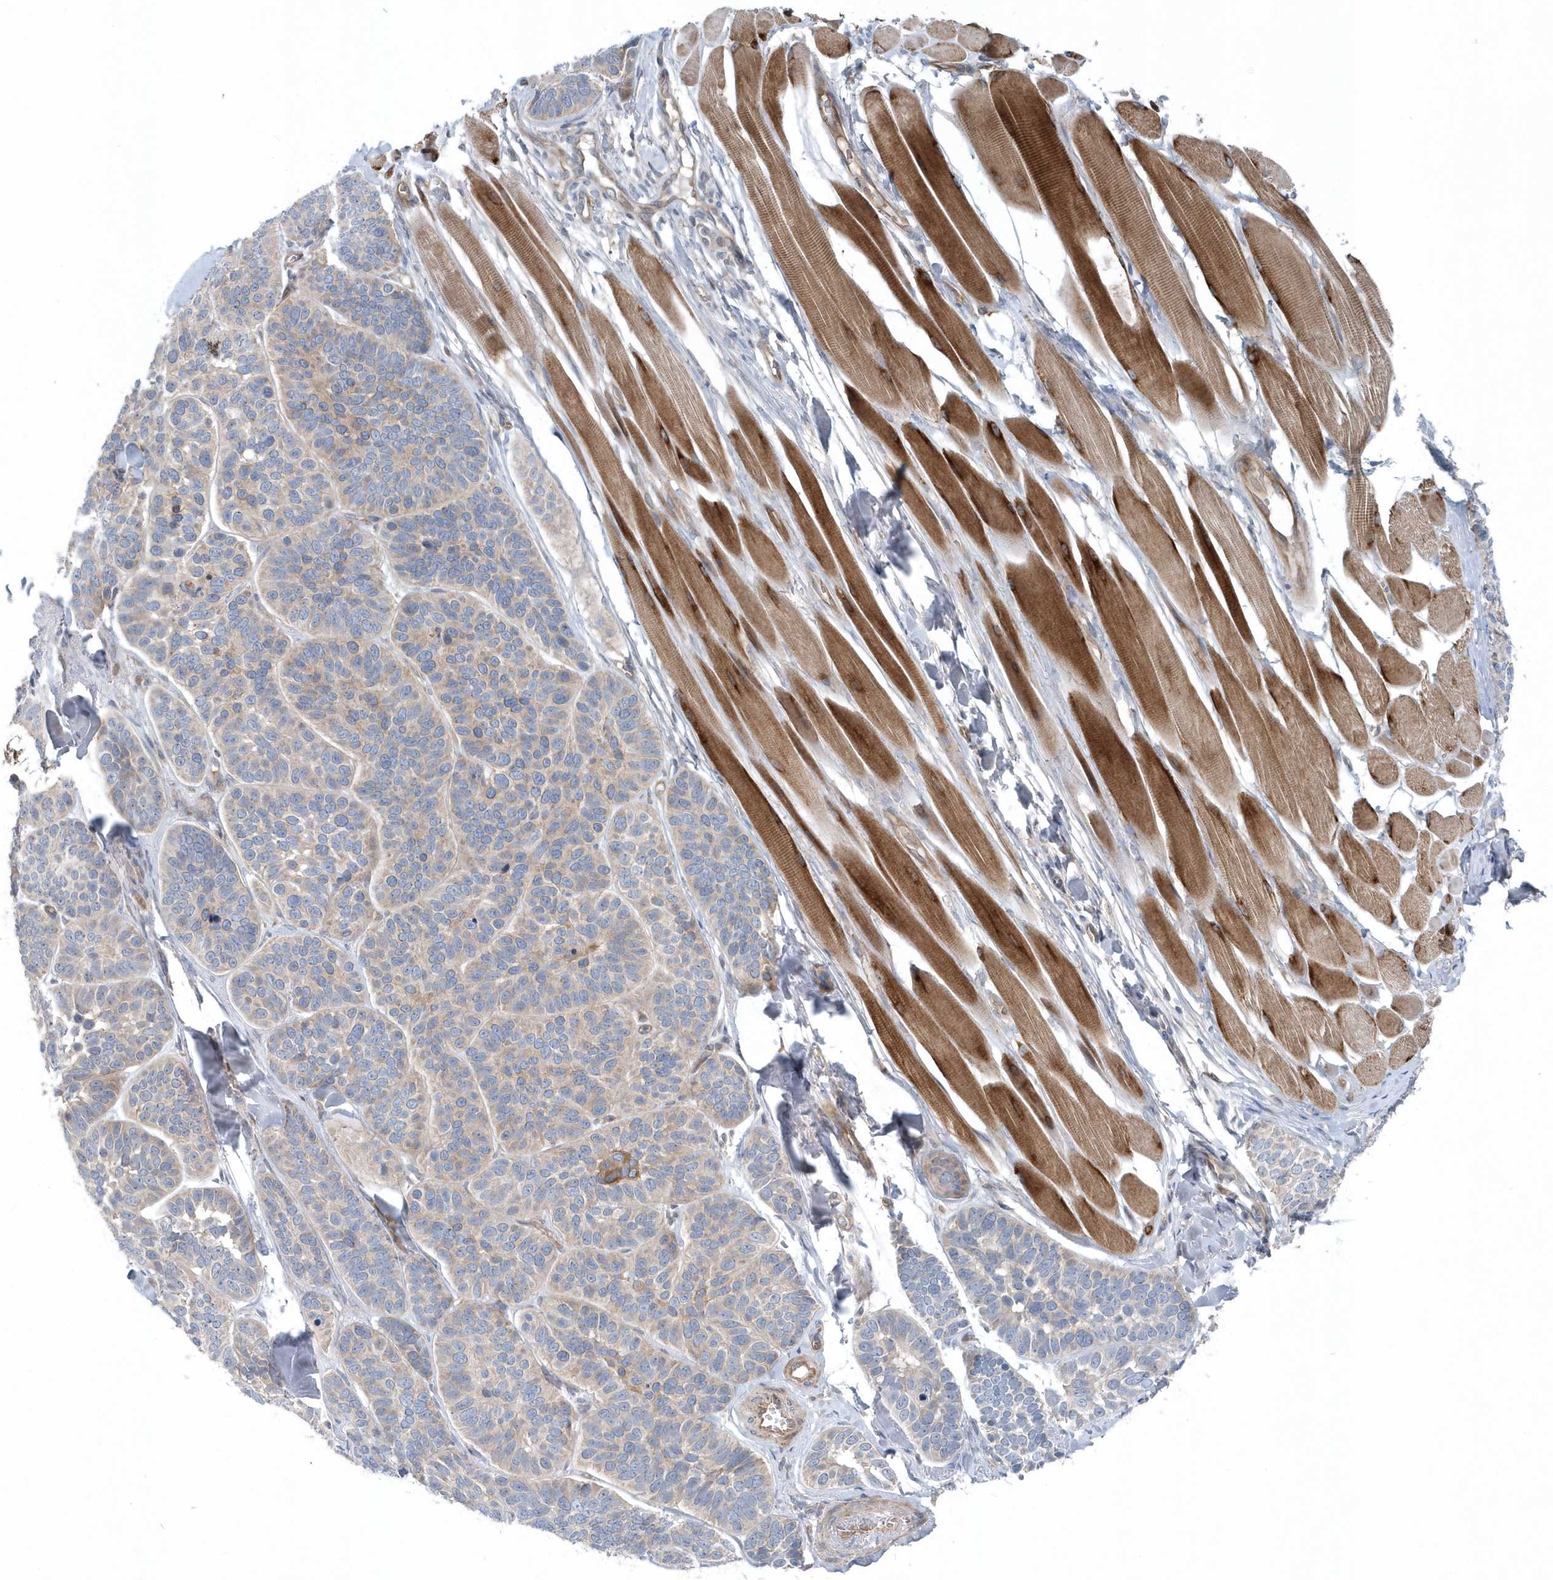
{"staining": {"intensity": "weak", "quantity": "25%-75%", "location": "cytoplasmic/membranous"}, "tissue": "skin cancer", "cell_type": "Tumor cells", "image_type": "cancer", "snomed": [{"axis": "morphology", "description": "Basal cell carcinoma"}, {"axis": "topography", "description": "Skin"}], "caption": "Protein analysis of basal cell carcinoma (skin) tissue reveals weak cytoplasmic/membranous expression in about 25%-75% of tumor cells. (DAB (3,3'-diaminobenzidine) IHC with brightfield microscopy, high magnification).", "gene": "MCC", "patient": {"sex": "male", "age": 62}}